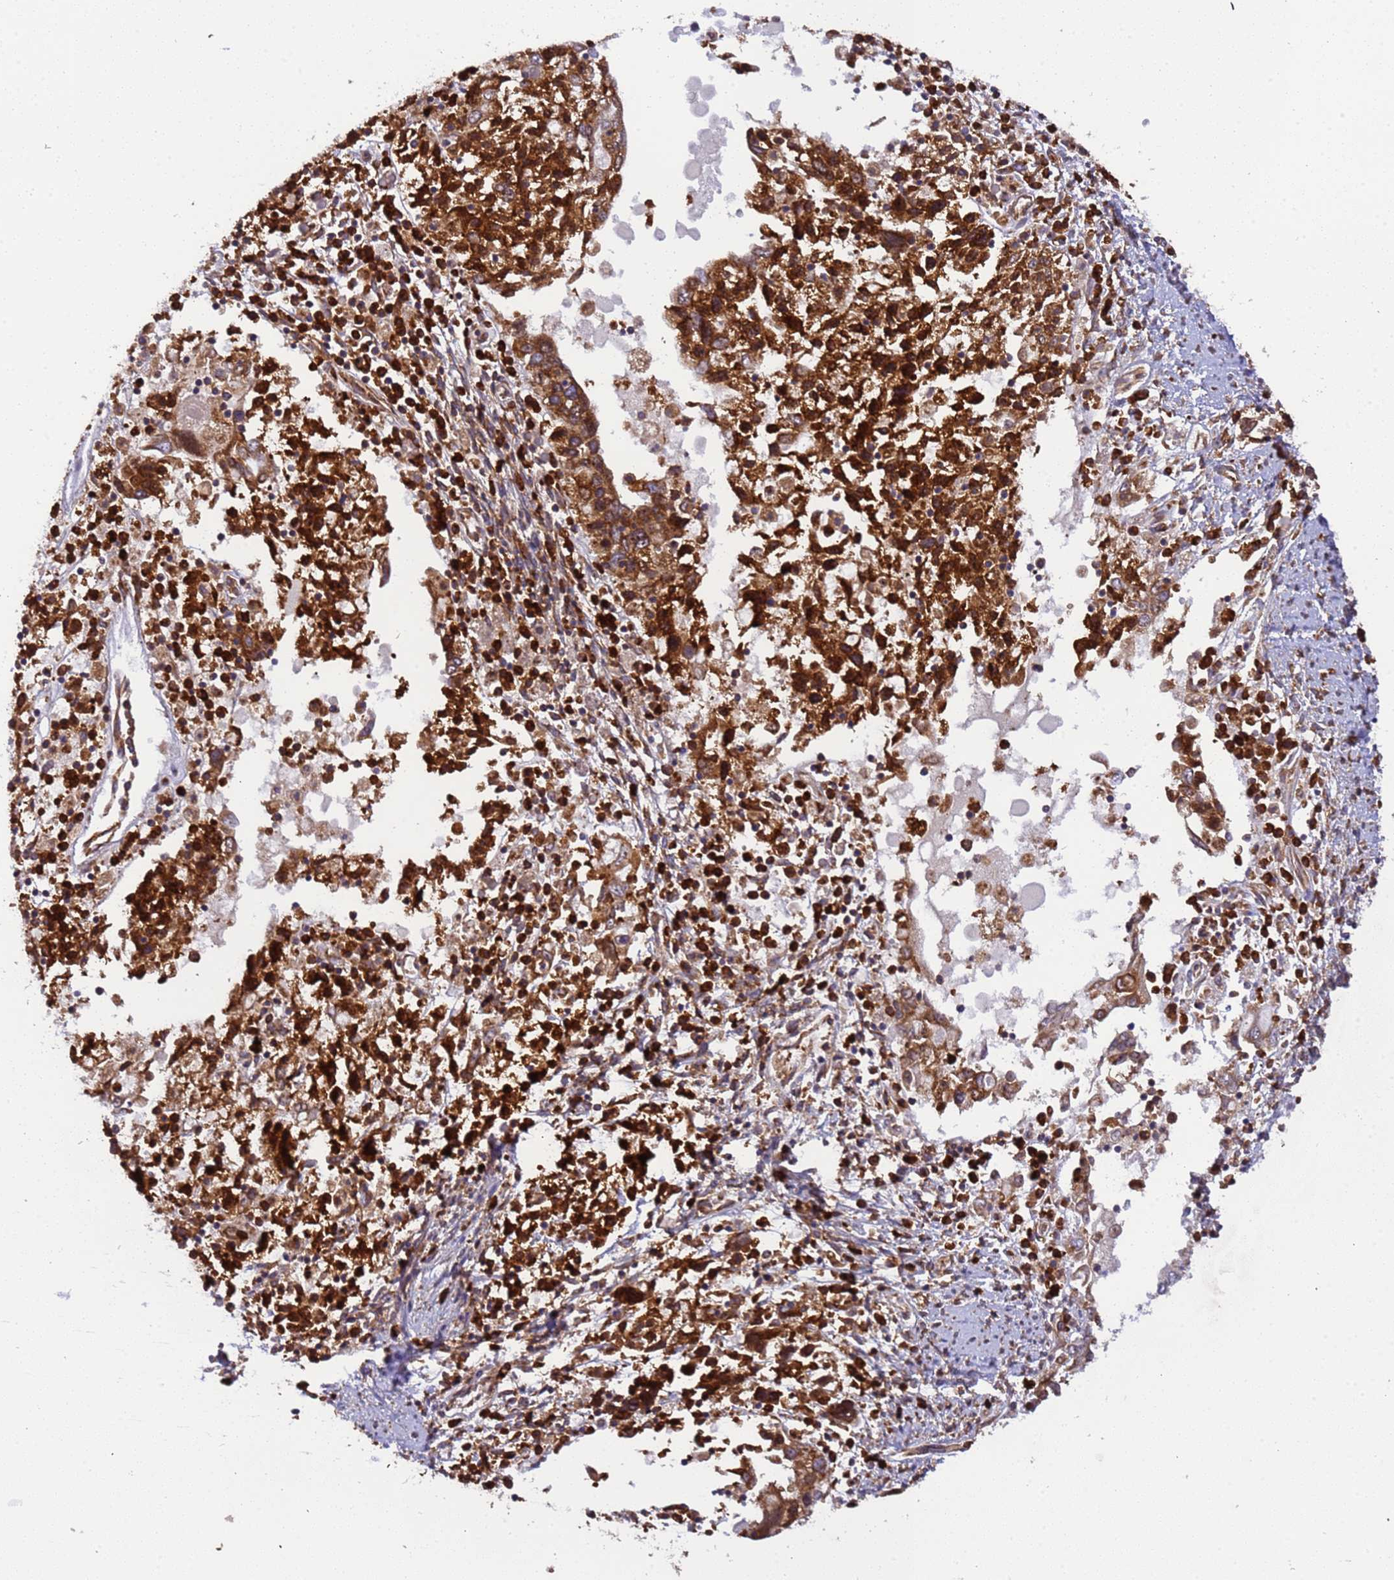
{"staining": {"intensity": "strong", "quantity": ">75%", "location": "cytoplasmic/membranous"}, "tissue": "ovarian cancer", "cell_type": "Tumor cells", "image_type": "cancer", "snomed": [{"axis": "morphology", "description": "Carcinoma, endometroid"}, {"axis": "topography", "description": "Ovary"}], "caption": "Tumor cells display high levels of strong cytoplasmic/membranous expression in approximately >75% of cells in human ovarian cancer. (Stains: DAB in brown, nuclei in blue, Microscopy: brightfield microscopy at high magnification).", "gene": "RPL36", "patient": {"sex": "female", "age": 62}}